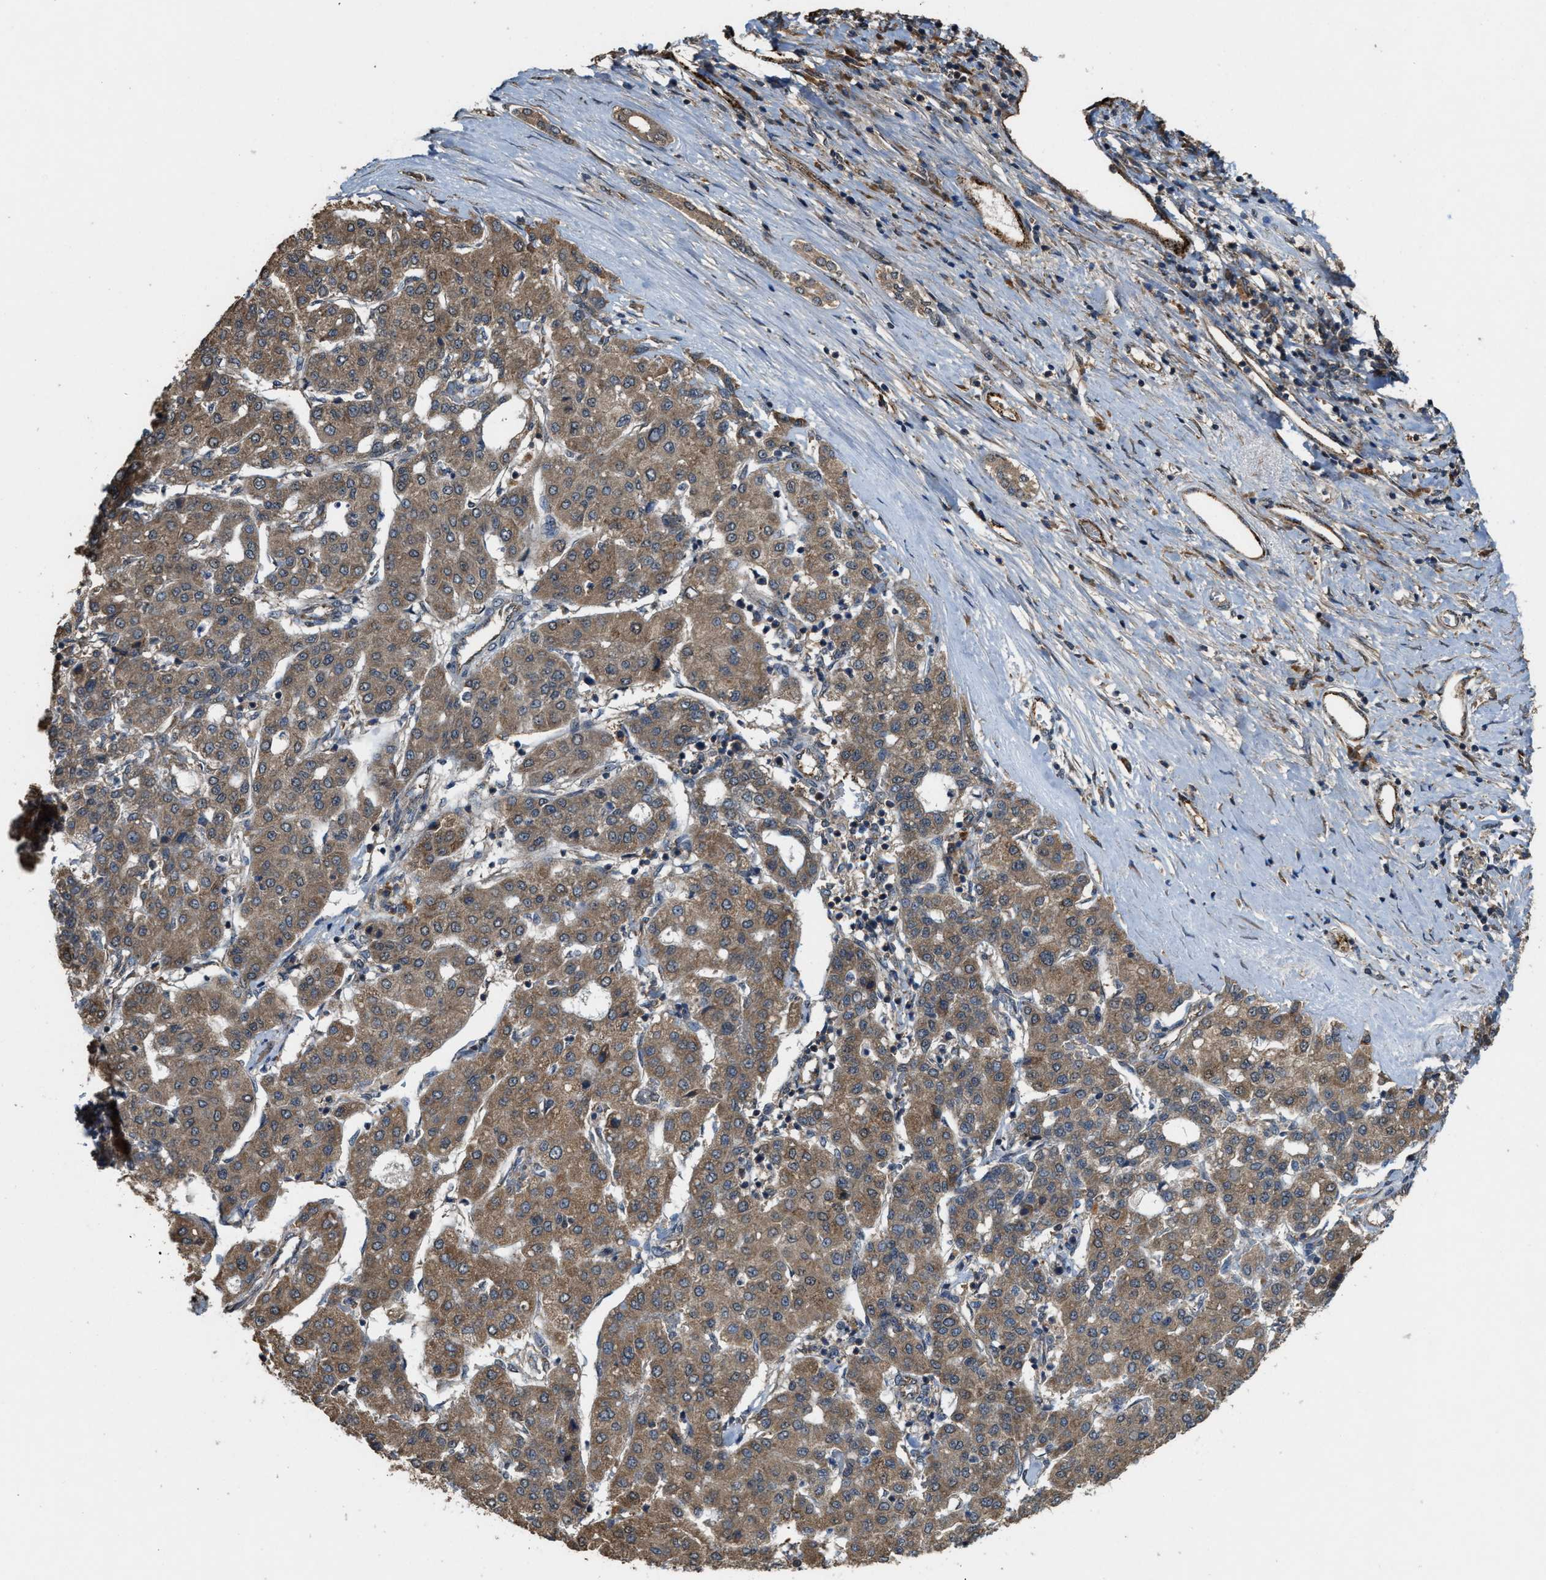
{"staining": {"intensity": "moderate", "quantity": ">75%", "location": "cytoplasmic/membranous"}, "tissue": "liver cancer", "cell_type": "Tumor cells", "image_type": "cancer", "snomed": [{"axis": "morphology", "description": "Carcinoma, Hepatocellular, NOS"}, {"axis": "topography", "description": "Liver"}], "caption": "Liver cancer stained with a brown dye exhibits moderate cytoplasmic/membranous positive staining in approximately >75% of tumor cells.", "gene": "ARHGEF5", "patient": {"sex": "male", "age": 65}}